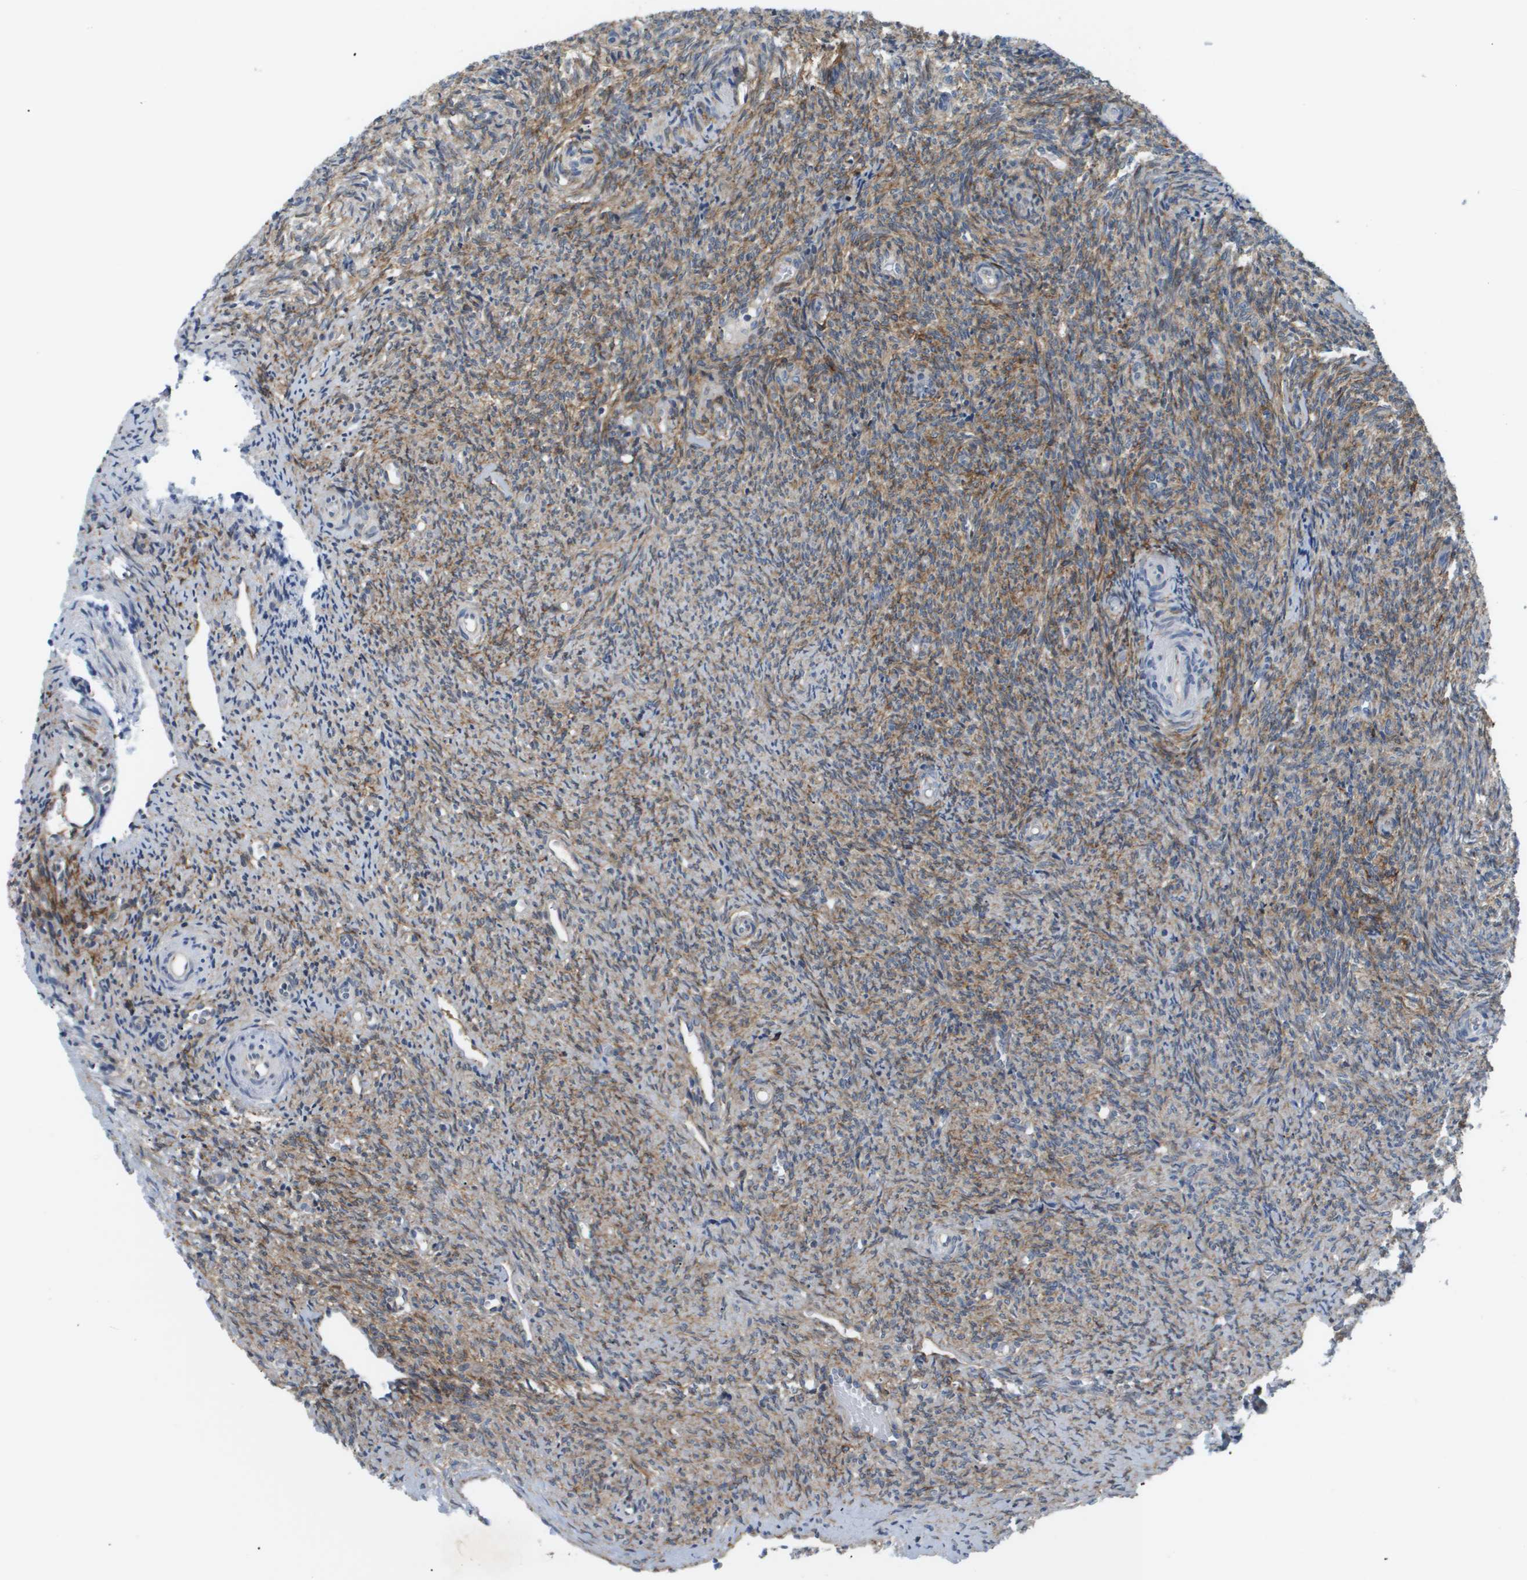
{"staining": {"intensity": "weak", "quantity": ">75%", "location": "cytoplasmic/membranous"}, "tissue": "ovary", "cell_type": "Follicle cells", "image_type": "normal", "snomed": [{"axis": "morphology", "description": "Normal tissue, NOS"}, {"axis": "topography", "description": "Ovary"}], "caption": "Ovary stained for a protein (brown) exhibits weak cytoplasmic/membranous positive staining in approximately >75% of follicle cells.", "gene": "OTUD5", "patient": {"sex": "female", "age": 41}}